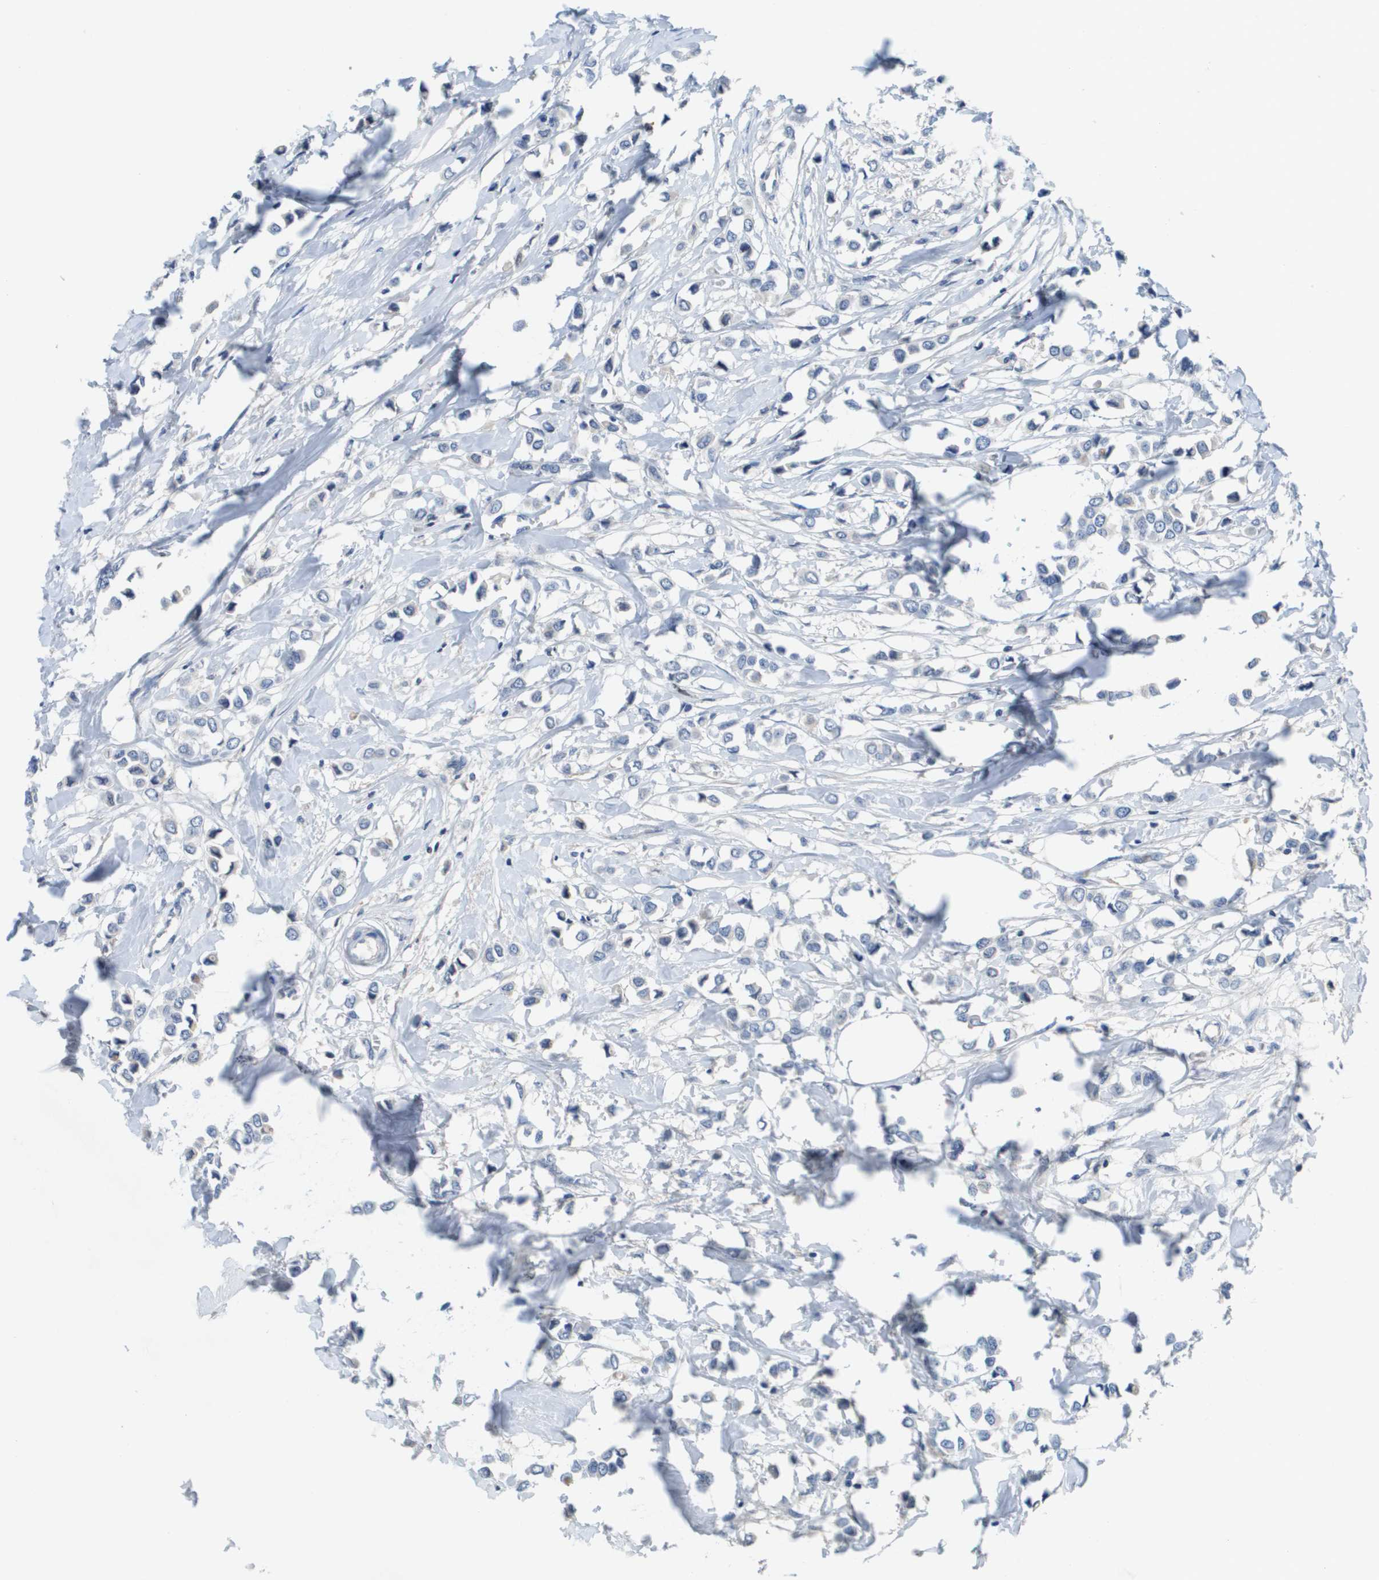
{"staining": {"intensity": "negative", "quantity": "none", "location": "none"}, "tissue": "breast cancer", "cell_type": "Tumor cells", "image_type": "cancer", "snomed": [{"axis": "morphology", "description": "Lobular carcinoma"}, {"axis": "topography", "description": "Breast"}], "caption": "A high-resolution image shows immunohistochemistry staining of breast cancer (lobular carcinoma), which reveals no significant expression in tumor cells. (DAB immunohistochemistry visualized using brightfield microscopy, high magnification).", "gene": "SLC16A3", "patient": {"sex": "female", "age": 51}}